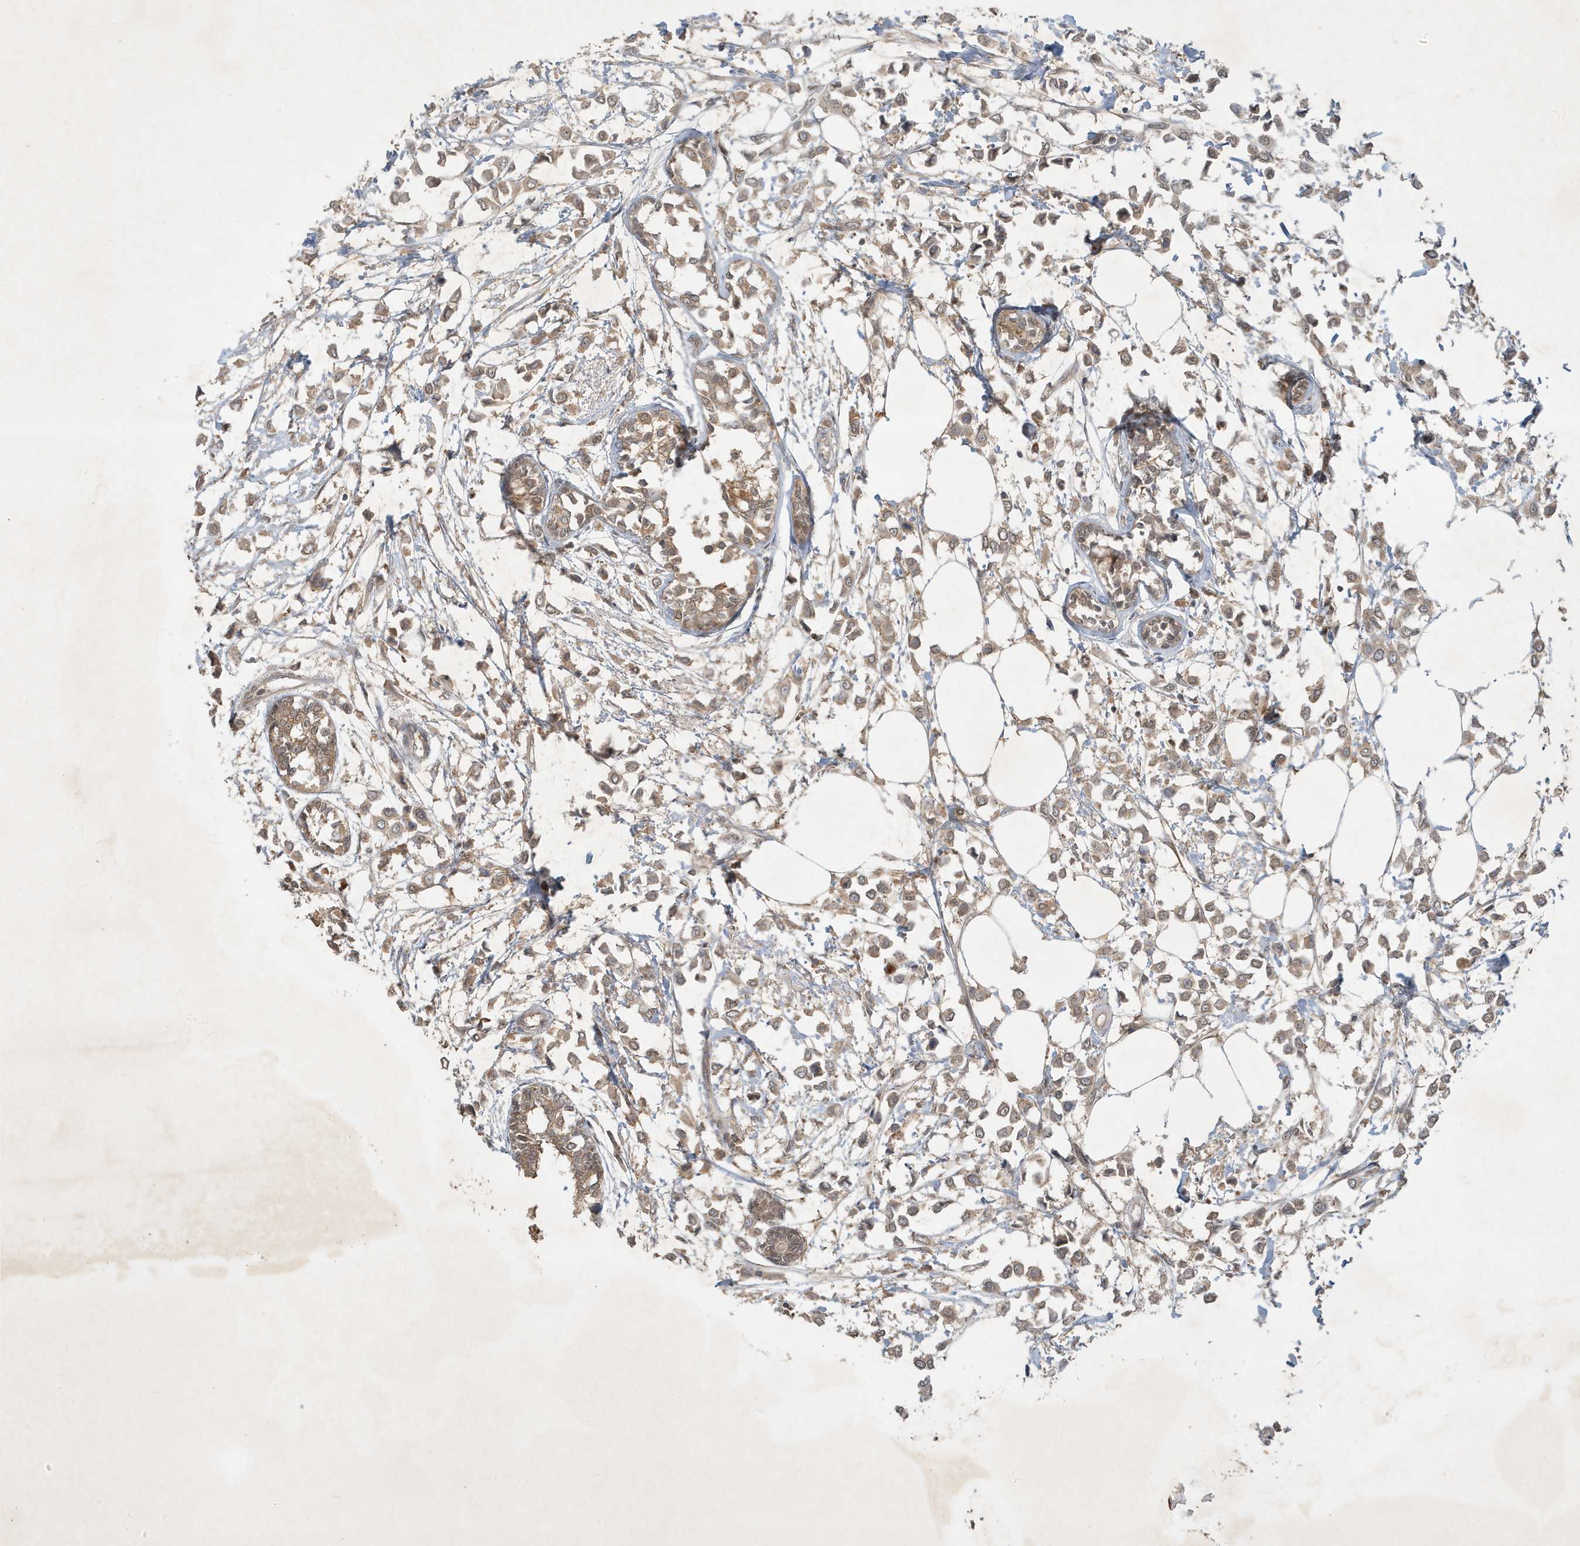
{"staining": {"intensity": "moderate", "quantity": ">75%", "location": "cytoplasmic/membranous"}, "tissue": "breast cancer", "cell_type": "Tumor cells", "image_type": "cancer", "snomed": [{"axis": "morphology", "description": "Lobular carcinoma"}, {"axis": "topography", "description": "Breast"}], "caption": "This photomicrograph shows immunohistochemistry (IHC) staining of breast cancer (lobular carcinoma), with medium moderate cytoplasmic/membranous staining in about >75% of tumor cells.", "gene": "ABCB9", "patient": {"sex": "female", "age": 51}}